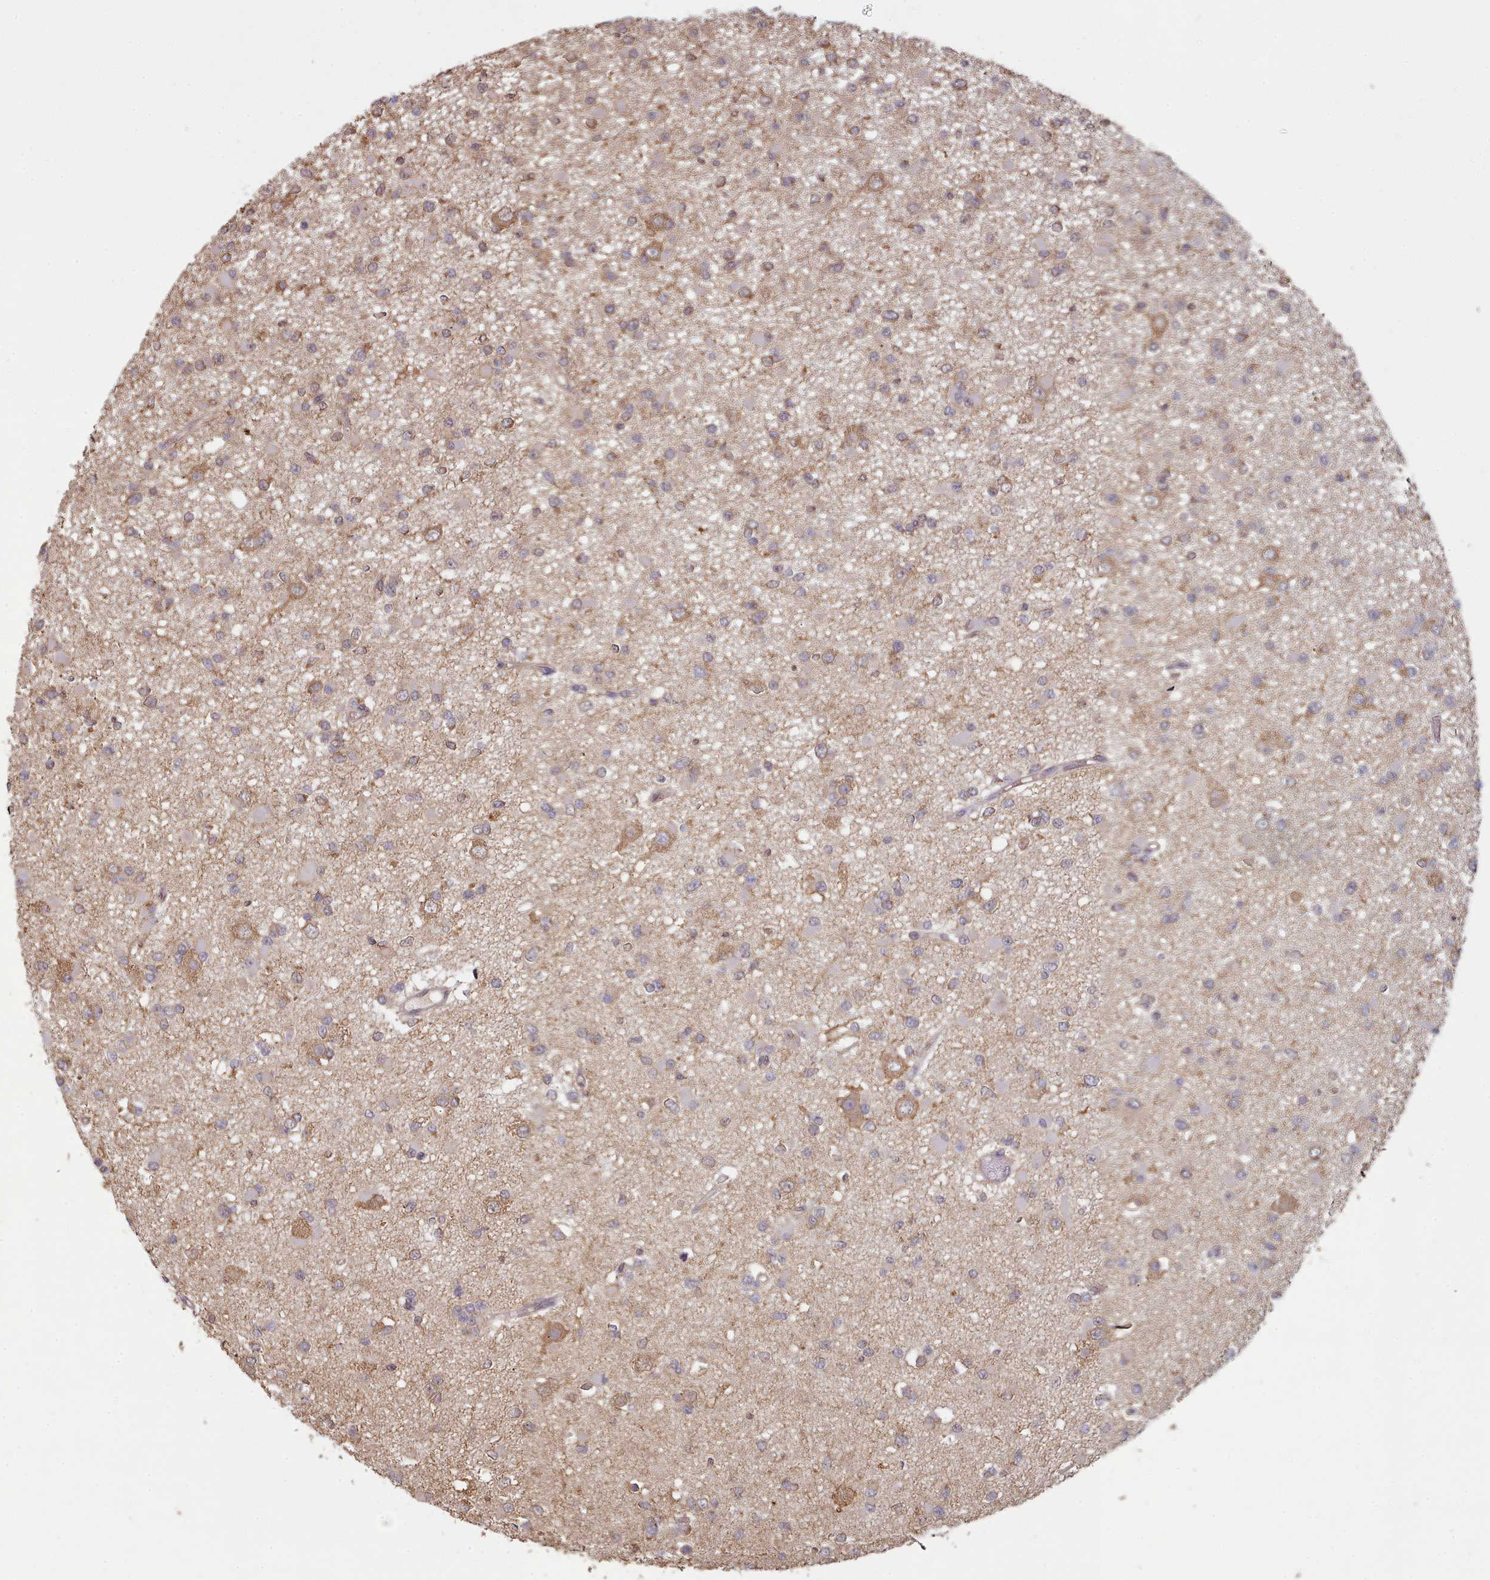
{"staining": {"intensity": "weak", "quantity": "<25%", "location": "cytoplasmic/membranous"}, "tissue": "glioma", "cell_type": "Tumor cells", "image_type": "cancer", "snomed": [{"axis": "morphology", "description": "Glioma, malignant, Low grade"}, {"axis": "topography", "description": "Brain"}], "caption": "This is an immunohistochemistry (IHC) image of malignant low-grade glioma. There is no staining in tumor cells.", "gene": "METRN", "patient": {"sex": "female", "age": 22}}